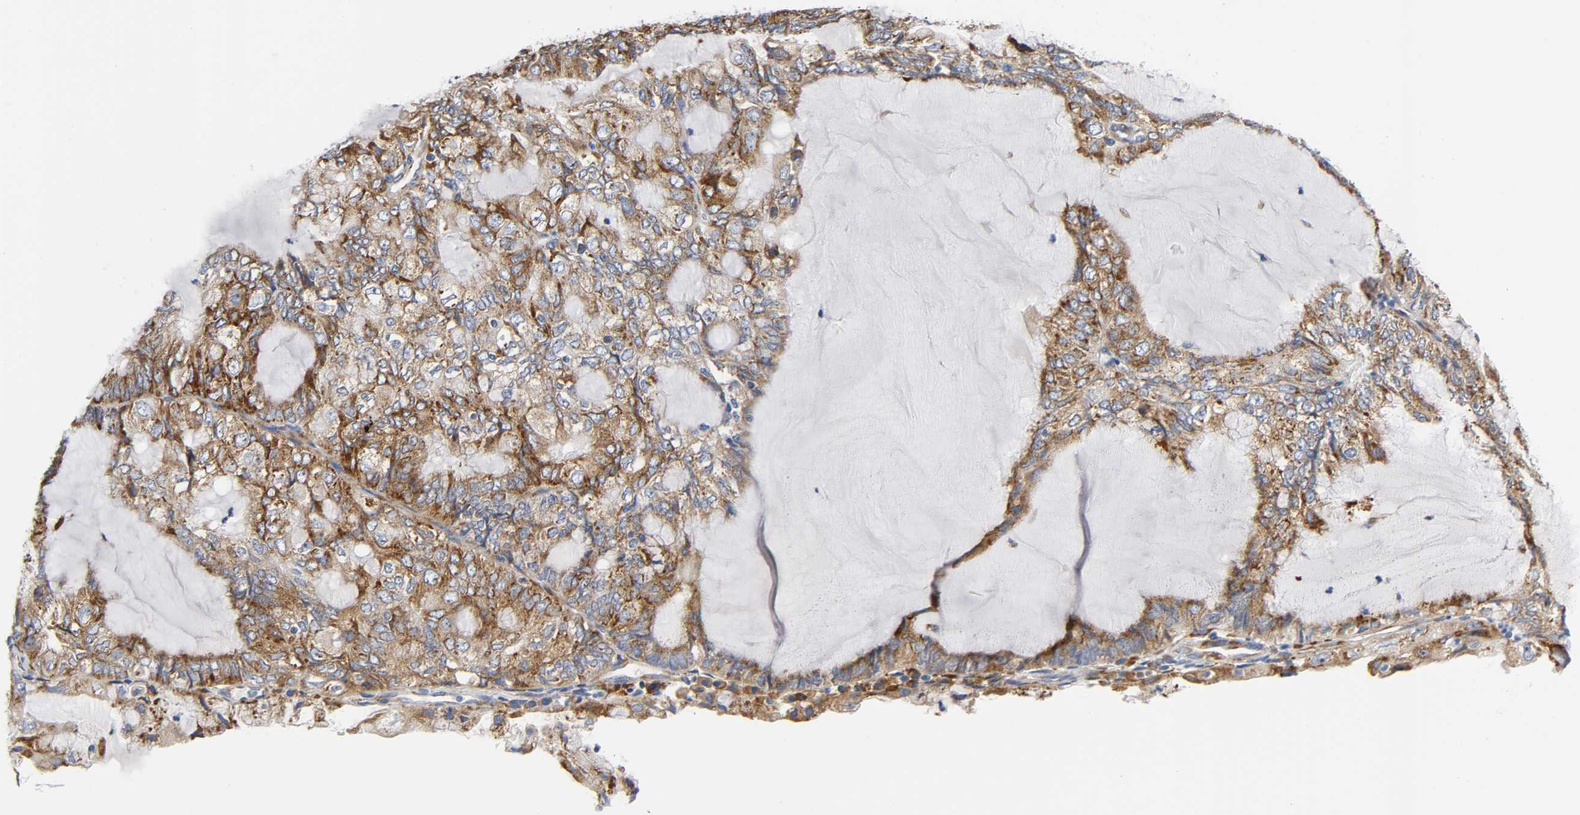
{"staining": {"intensity": "strong", "quantity": ">75%", "location": "cytoplasmic/membranous"}, "tissue": "endometrial cancer", "cell_type": "Tumor cells", "image_type": "cancer", "snomed": [{"axis": "morphology", "description": "Adenocarcinoma, NOS"}, {"axis": "topography", "description": "Endometrium"}], "caption": "Approximately >75% of tumor cells in human endometrial cancer (adenocarcinoma) exhibit strong cytoplasmic/membranous protein staining as visualized by brown immunohistochemical staining.", "gene": "REL", "patient": {"sex": "female", "age": 81}}